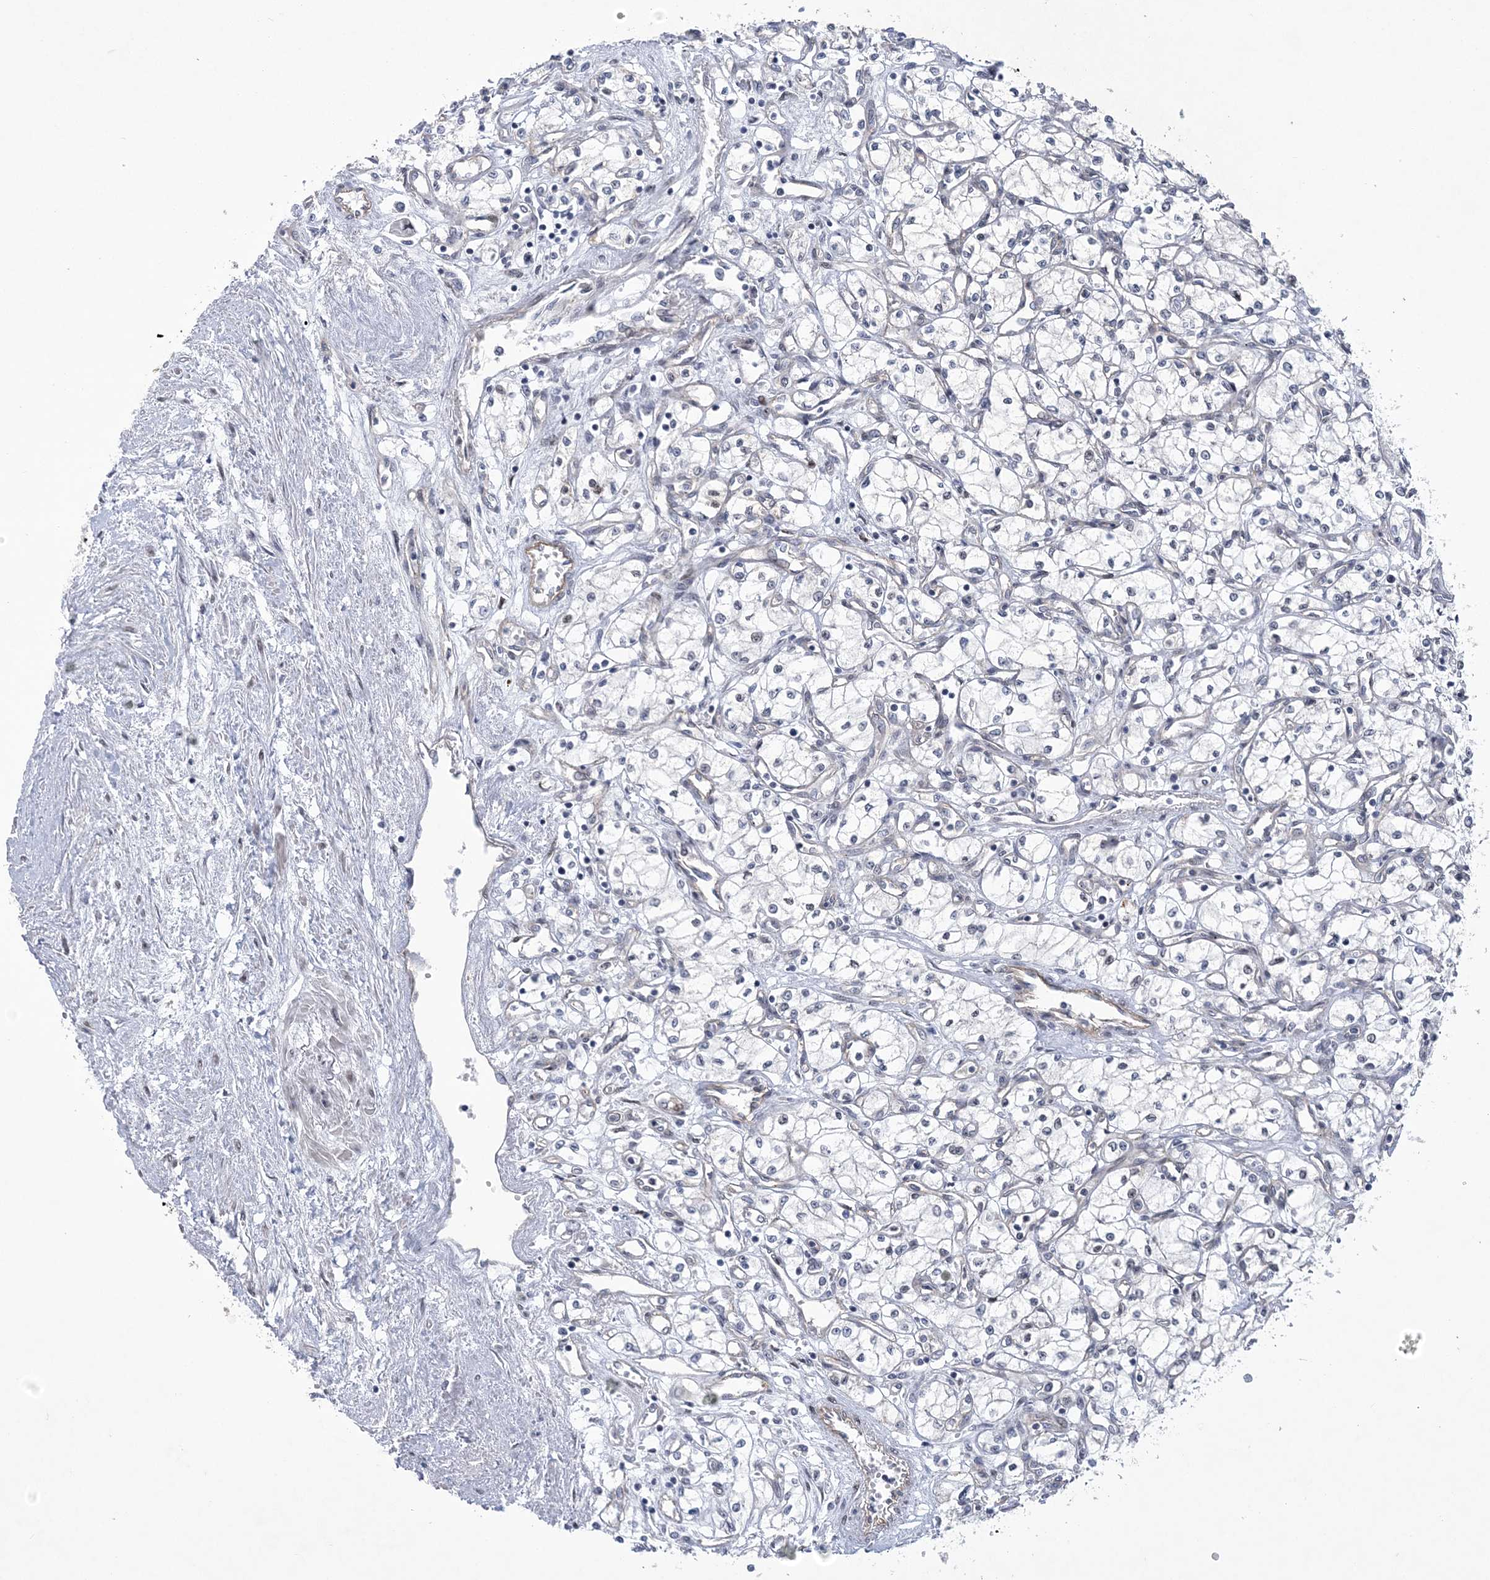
{"staining": {"intensity": "negative", "quantity": "none", "location": "none"}, "tissue": "renal cancer", "cell_type": "Tumor cells", "image_type": "cancer", "snomed": [{"axis": "morphology", "description": "Adenocarcinoma, NOS"}, {"axis": "topography", "description": "Kidney"}], "caption": "Immunohistochemical staining of human renal adenocarcinoma exhibits no significant staining in tumor cells. The staining was performed using DAB to visualize the protein expression in brown, while the nuclei were stained in blue with hematoxylin (Magnification: 20x).", "gene": "HOMEZ", "patient": {"sex": "male", "age": 59}}